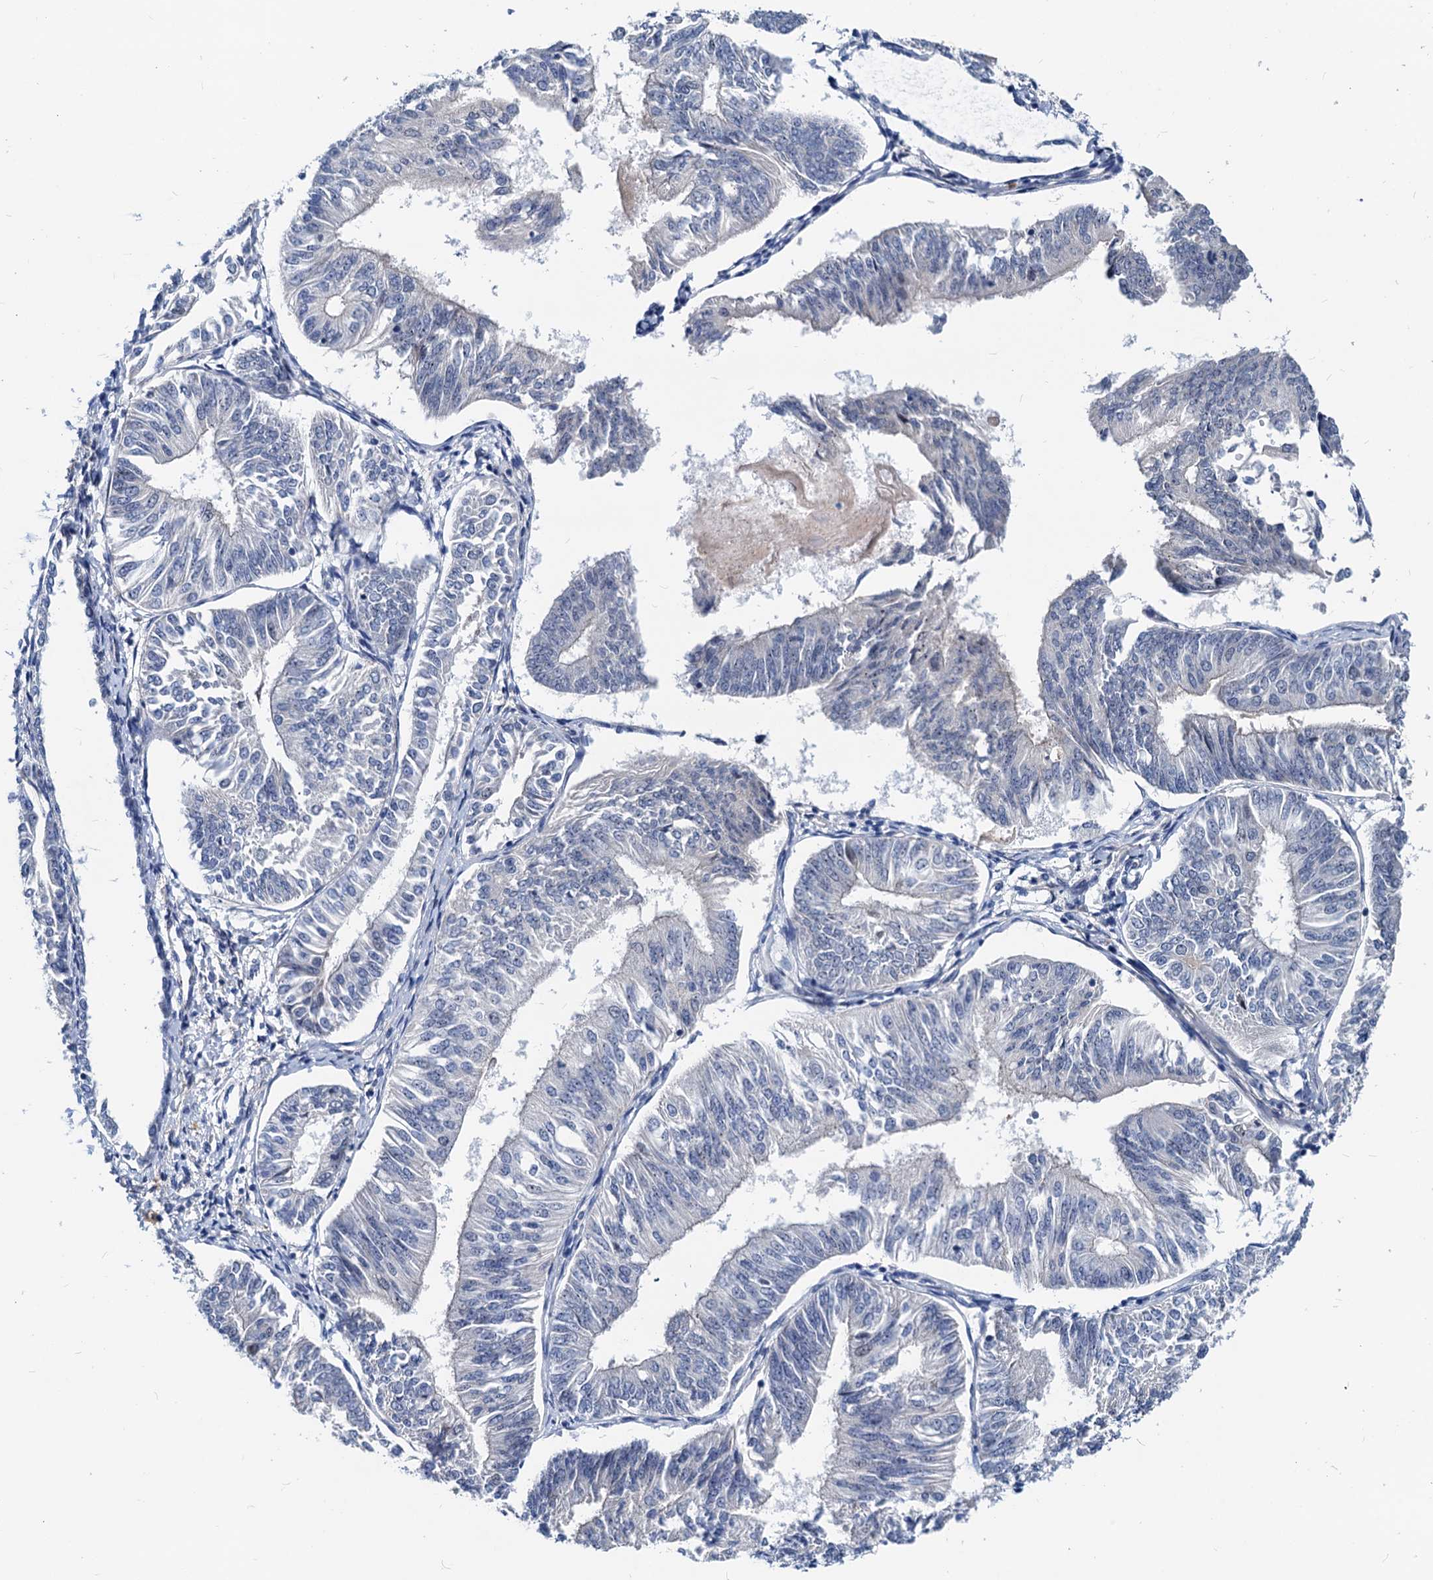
{"staining": {"intensity": "negative", "quantity": "none", "location": "none"}, "tissue": "endometrial cancer", "cell_type": "Tumor cells", "image_type": "cancer", "snomed": [{"axis": "morphology", "description": "Adenocarcinoma, NOS"}, {"axis": "topography", "description": "Endometrium"}], "caption": "IHC photomicrograph of endometrial cancer stained for a protein (brown), which demonstrates no positivity in tumor cells. The staining was performed using DAB (3,3'-diaminobenzidine) to visualize the protein expression in brown, while the nuclei were stained in blue with hematoxylin (Magnification: 20x).", "gene": "HSF2", "patient": {"sex": "female", "age": 58}}